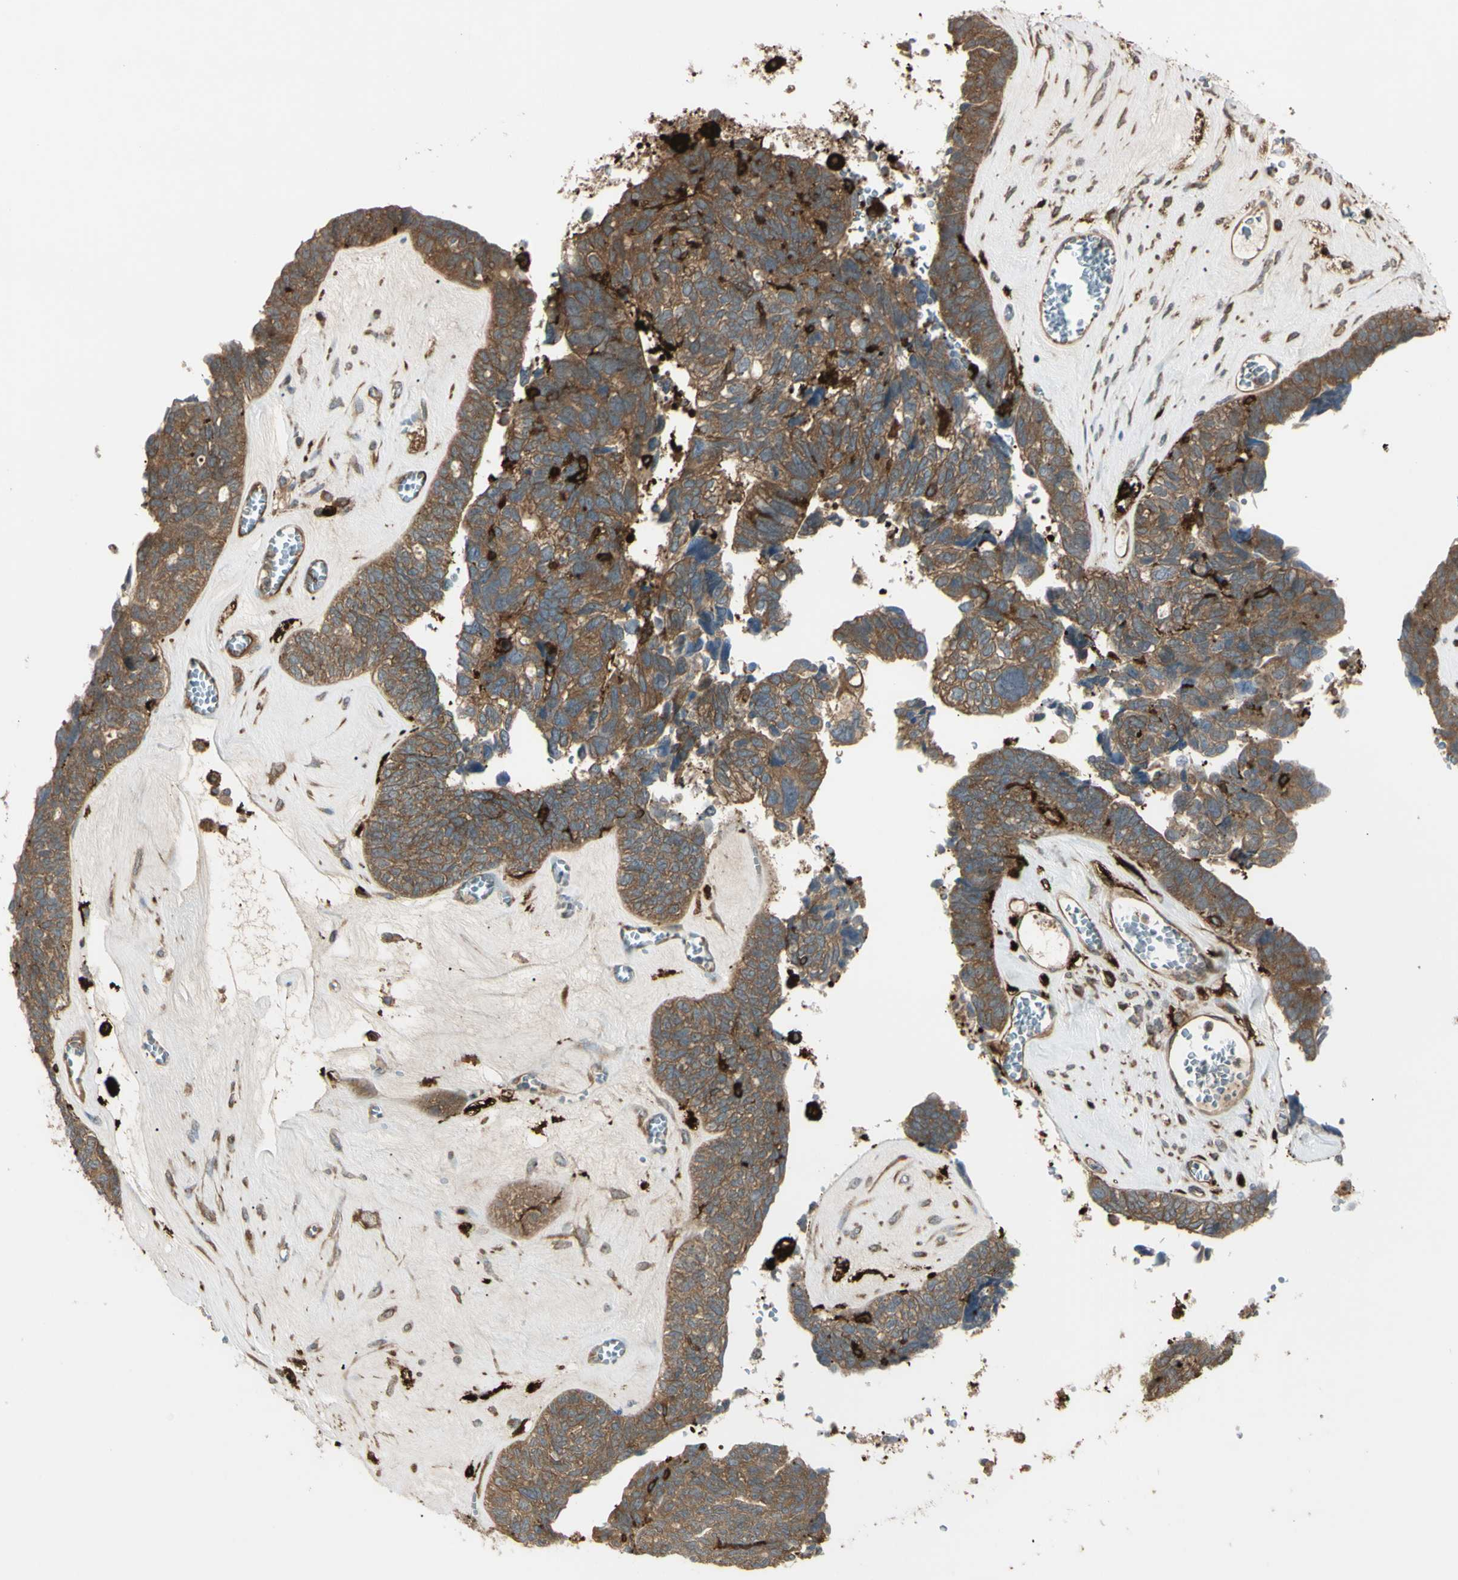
{"staining": {"intensity": "moderate", "quantity": ">75%", "location": "cytoplasmic/membranous"}, "tissue": "ovarian cancer", "cell_type": "Tumor cells", "image_type": "cancer", "snomed": [{"axis": "morphology", "description": "Cystadenocarcinoma, serous, NOS"}, {"axis": "topography", "description": "Ovary"}], "caption": "Ovarian cancer (serous cystadenocarcinoma) stained with DAB immunohistochemistry demonstrates medium levels of moderate cytoplasmic/membranous expression in about >75% of tumor cells.", "gene": "PTPN12", "patient": {"sex": "female", "age": 79}}